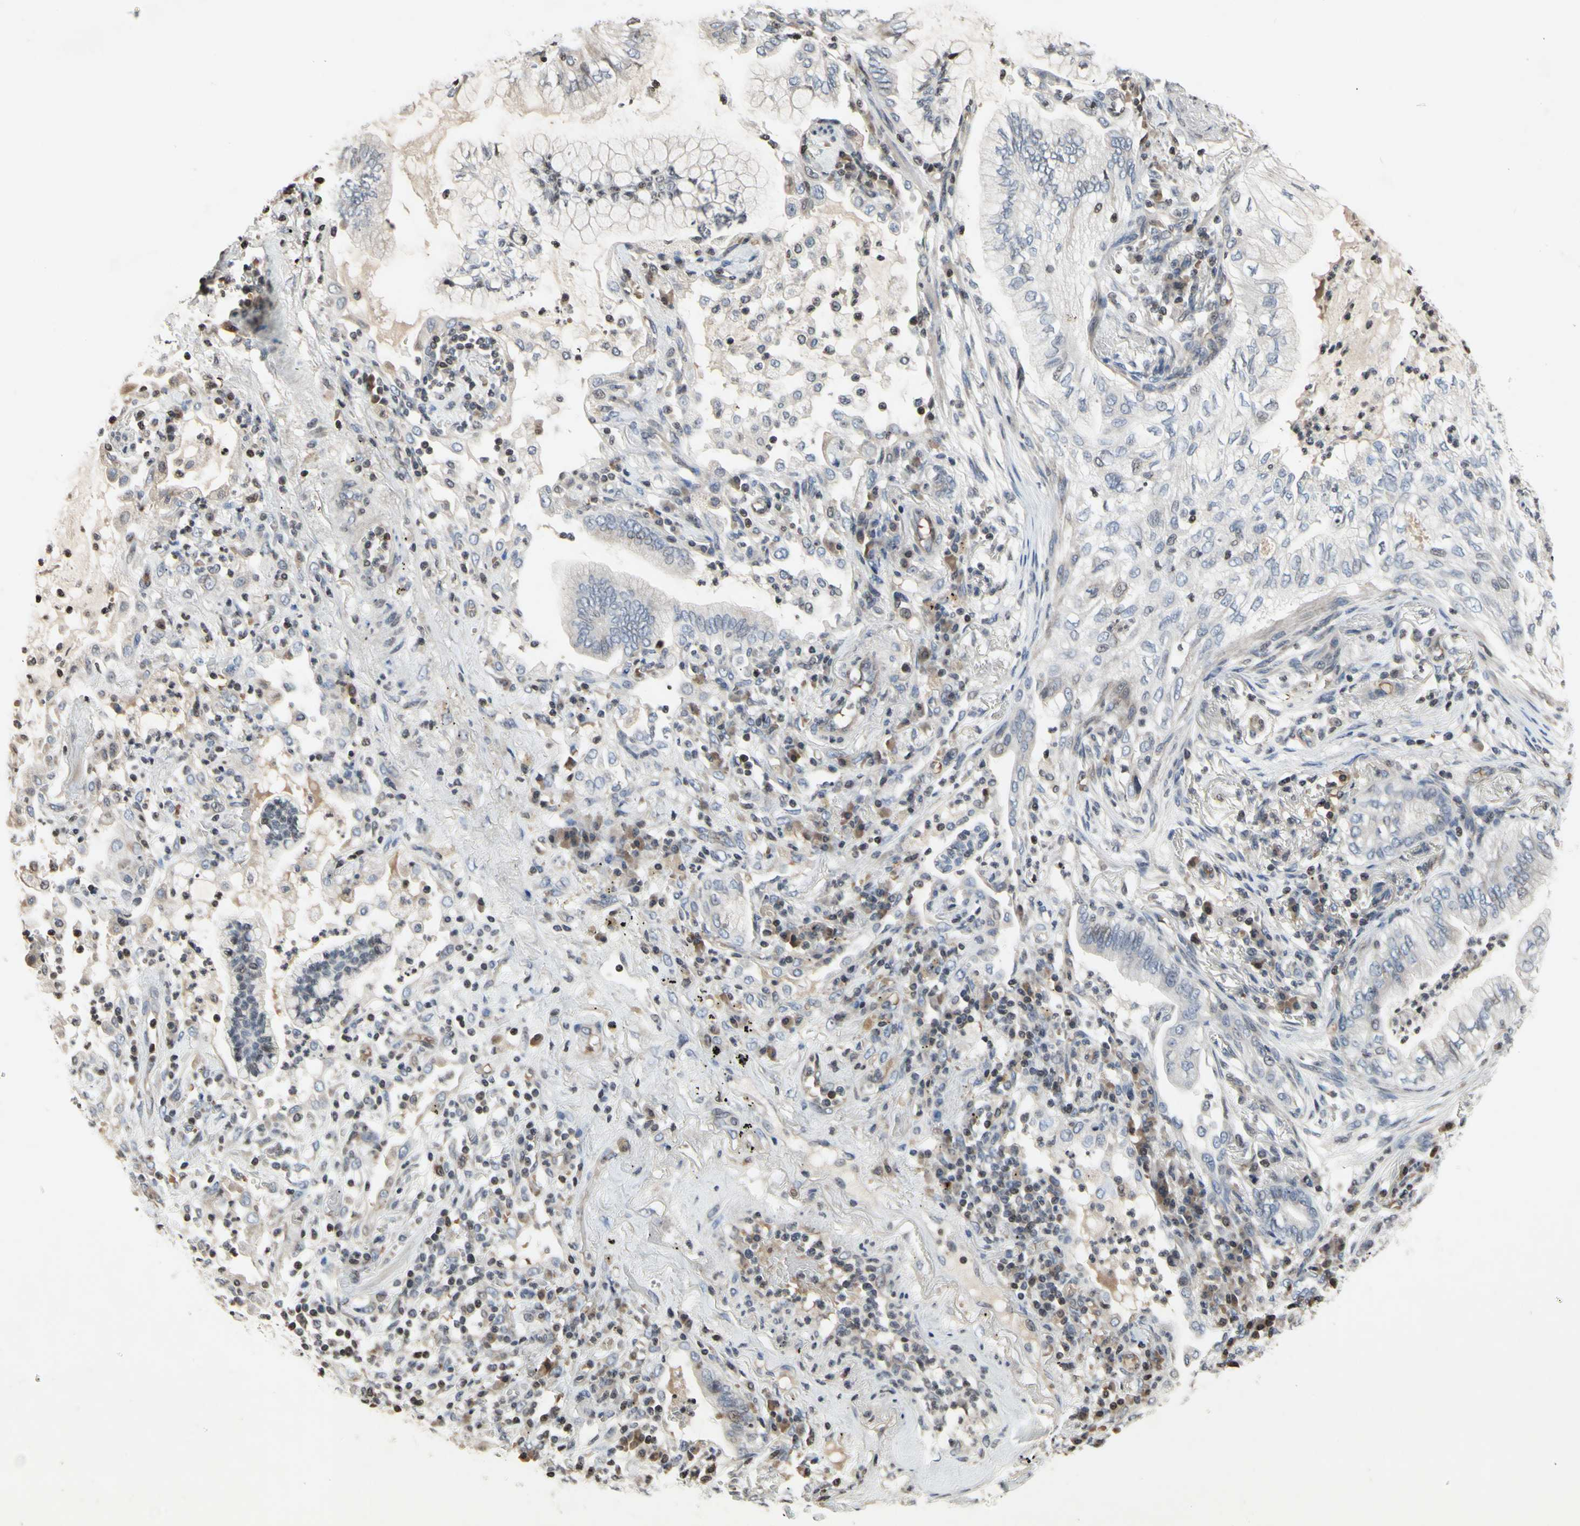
{"staining": {"intensity": "weak", "quantity": "<25%", "location": "nuclear"}, "tissue": "lung cancer", "cell_type": "Tumor cells", "image_type": "cancer", "snomed": [{"axis": "morphology", "description": "Normal tissue, NOS"}, {"axis": "morphology", "description": "Adenocarcinoma, NOS"}, {"axis": "topography", "description": "Bronchus"}, {"axis": "topography", "description": "Lung"}], "caption": "This image is of lung cancer (adenocarcinoma) stained with immunohistochemistry (IHC) to label a protein in brown with the nuclei are counter-stained blue. There is no positivity in tumor cells.", "gene": "ARG1", "patient": {"sex": "female", "age": 70}}